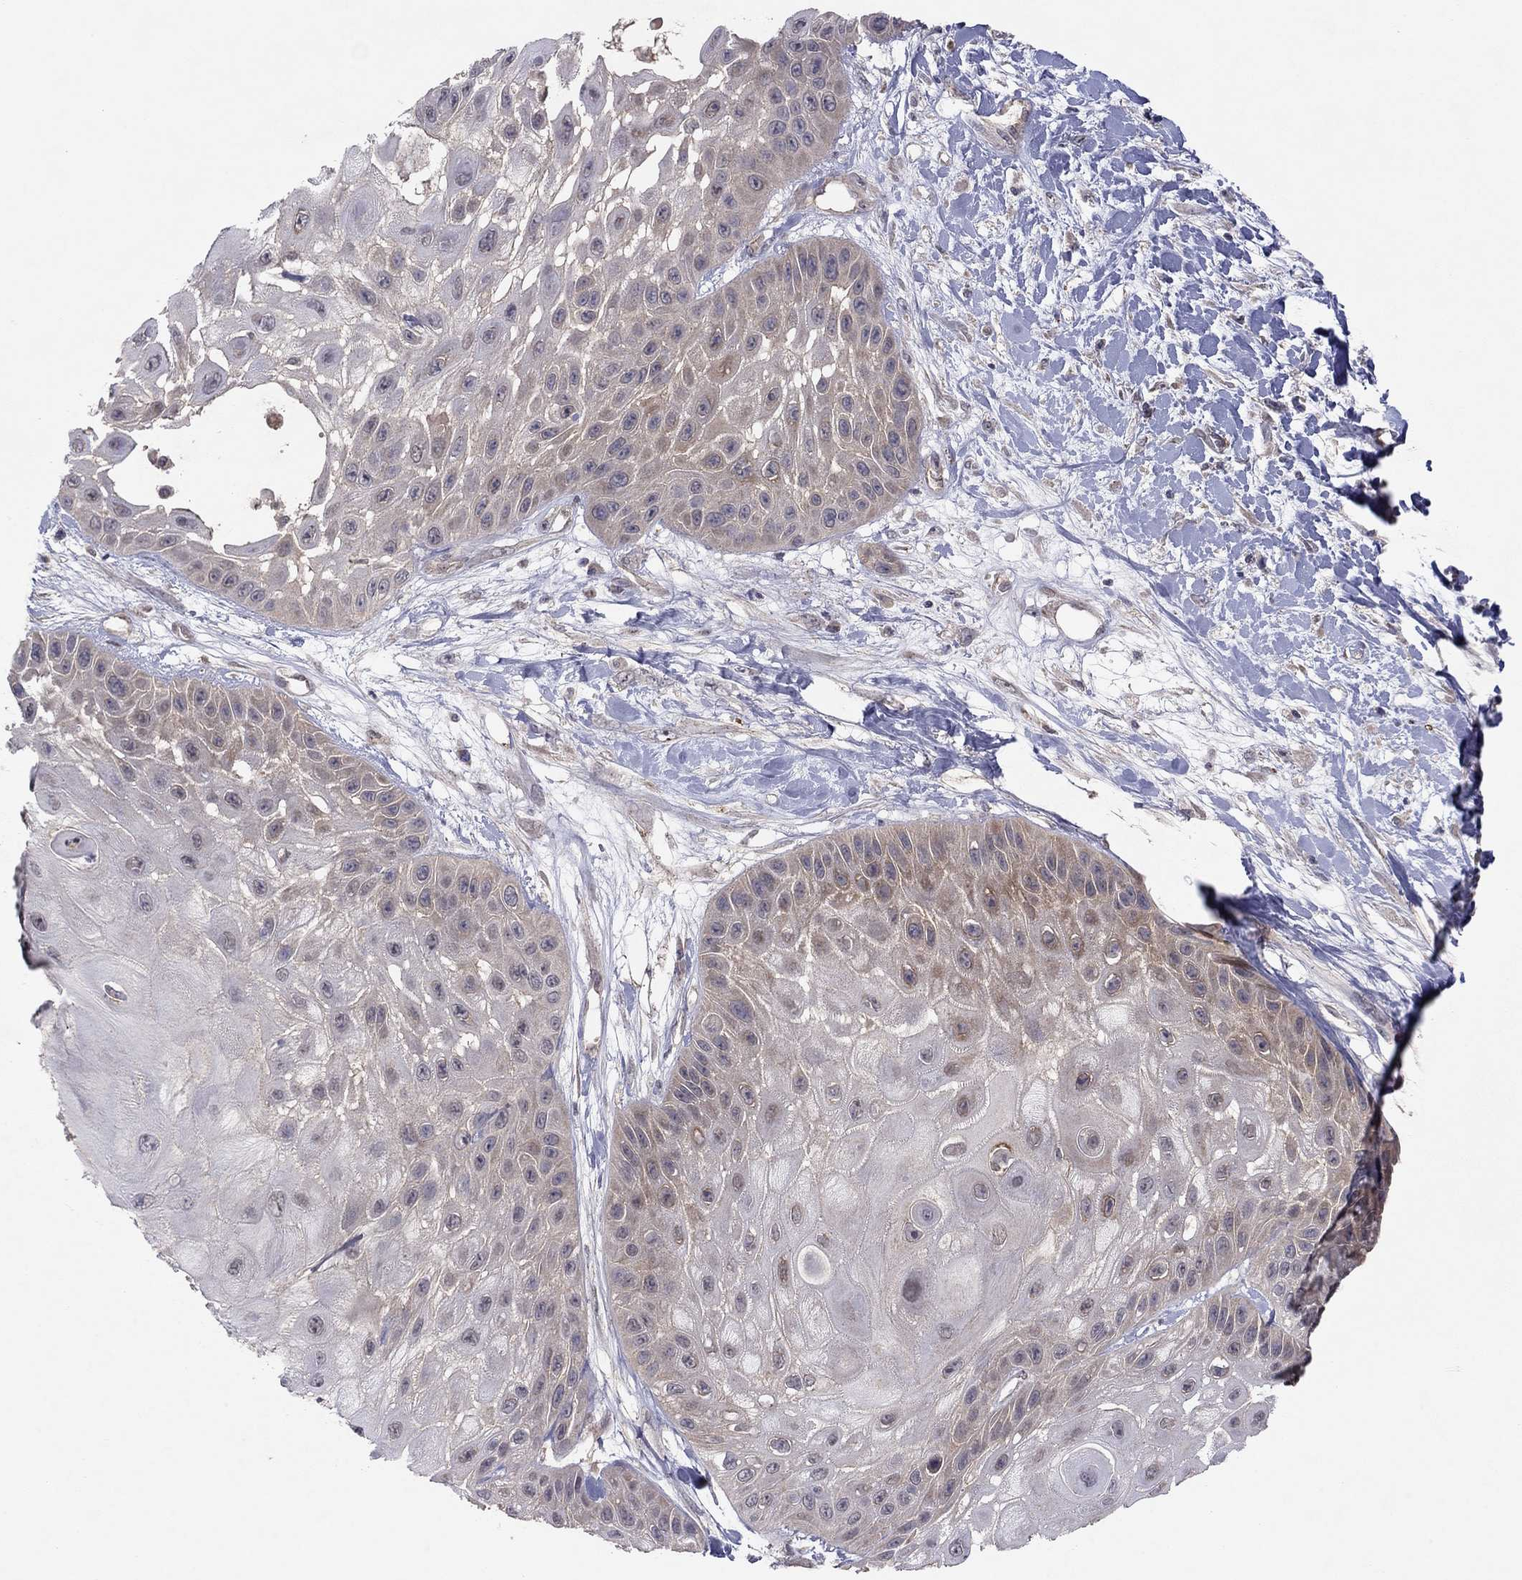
{"staining": {"intensity": "moderate", "quantity": "<25%", "location": "cytoplasmic/membranous"}, "tissue": "skin cancer", "cell_type": "Tumor cells", "image_type": "cancer", "snomed": [{"axis": "morphology", "description": "Normal tissue, NOS"}, {"axis": "morphology", "description": "Squamous cell carcinoma, NOS"}, {"axis": "topography", "description": "Skin"}], "caption": "Protein staining of skin cancer tissue displays moderate cytoplasmic/membranous expression in about <25% of tumor cells.", "gene": "CRACDL", "patient": {"sex": "male", "age": 79}}